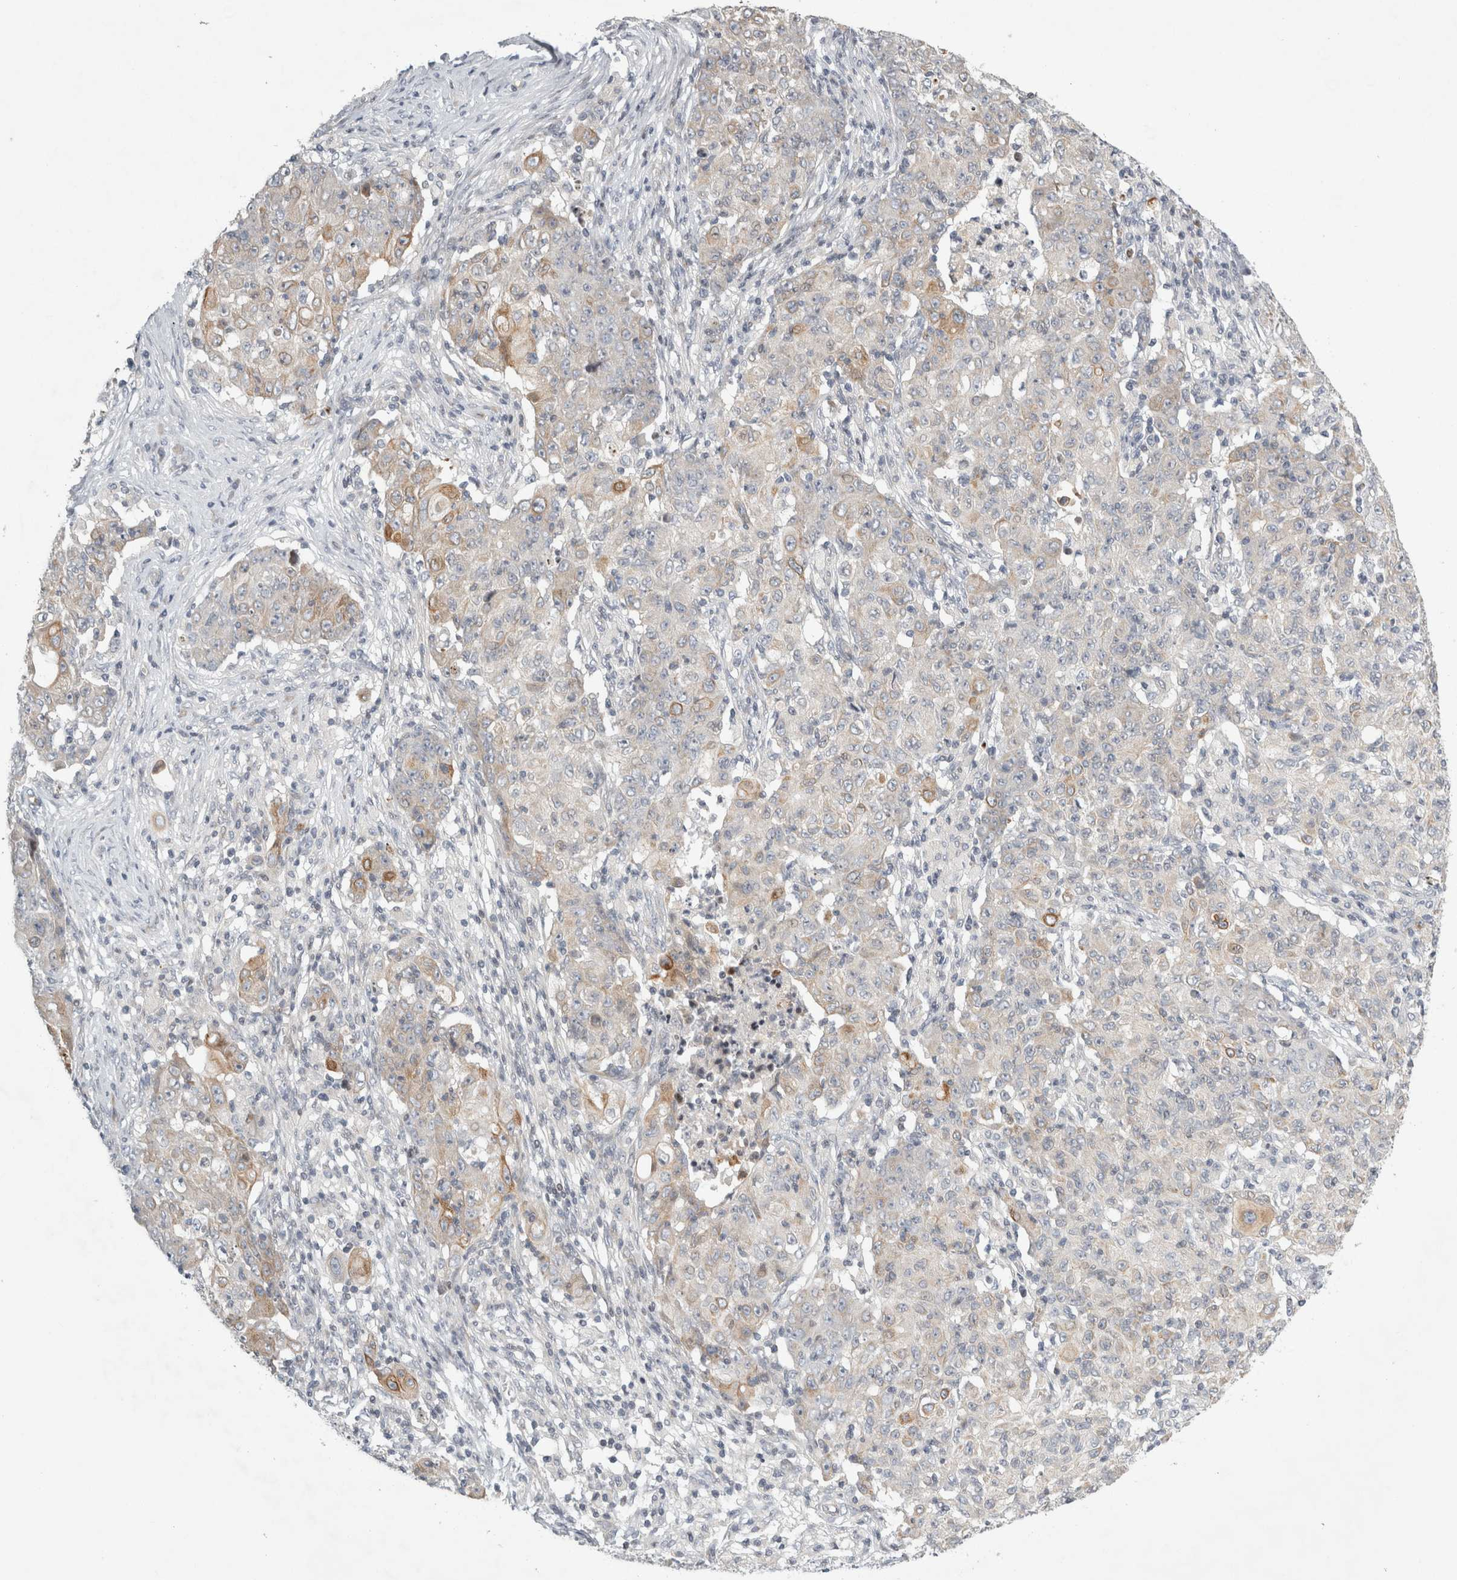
{"staining": {"intensity": "weak", "quantity": "<25%", "location": "cytoplasmic/membranous"}, "tissue": "ovarian cancer", "cell_type": "Tumor cells", "image_type": "cancer", "snomed": [{"axis": "morphology", "description": "Carcinoma, endometroid"}, {"axis": "topography", "description": "Ovary"}], "caption": "A photomicrograph of ovarian cancer stained for a protein demonstrates no brown staining in tumor cells.", "gene": "UTP25", "patient": {"sex": "female", "age": 42}}